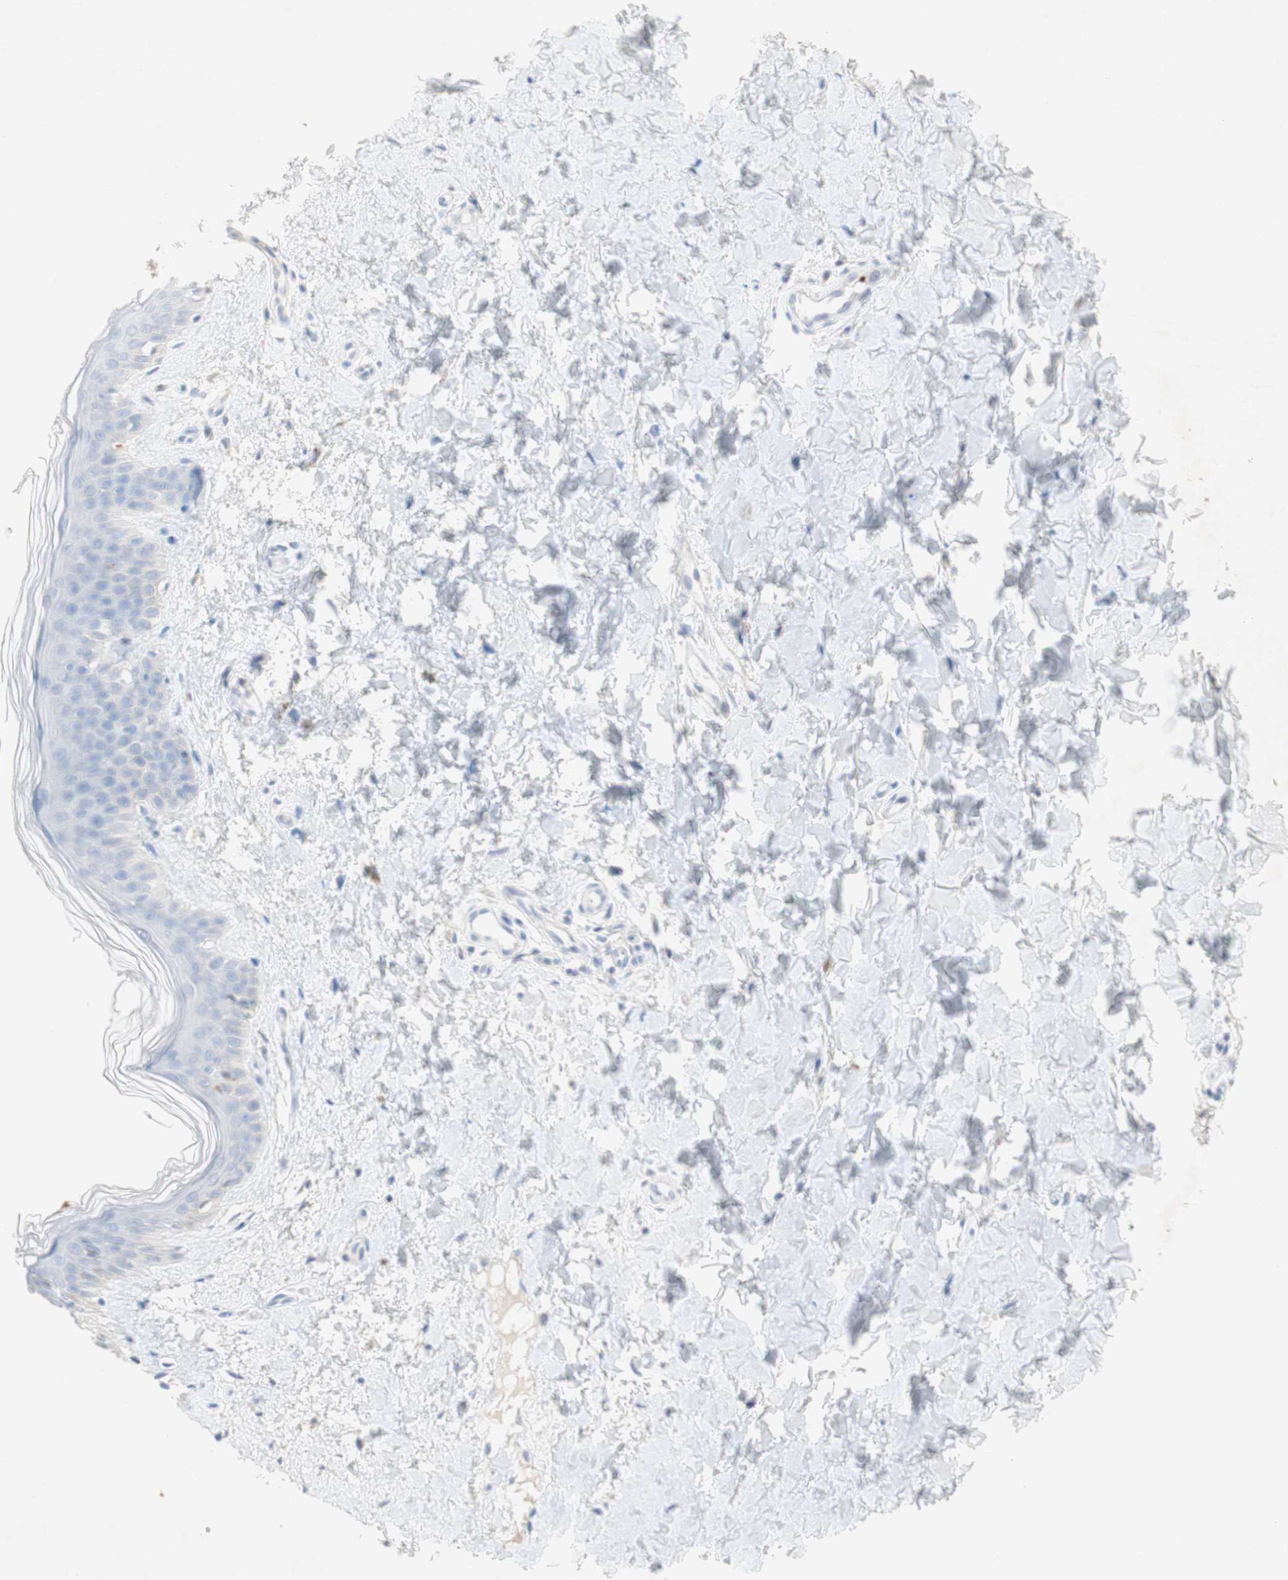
{"staining": {"intensity": "negative", "quantity": "none", "location": "none"}, "tissue": "skin", "cell_type": "Fibroblasts", "image_type": "normal", "snomed": [{"axis": "morphology", "description": "Normal tissue, NOS"}, {"axis": "topography", "description": "Skin"}], "caption": "Human skin stained for a protein using immunohistochemistry shows no positivity in fibroblasts.", "gene": "EPO", "patient": {"sex": "female", "age": 41}}